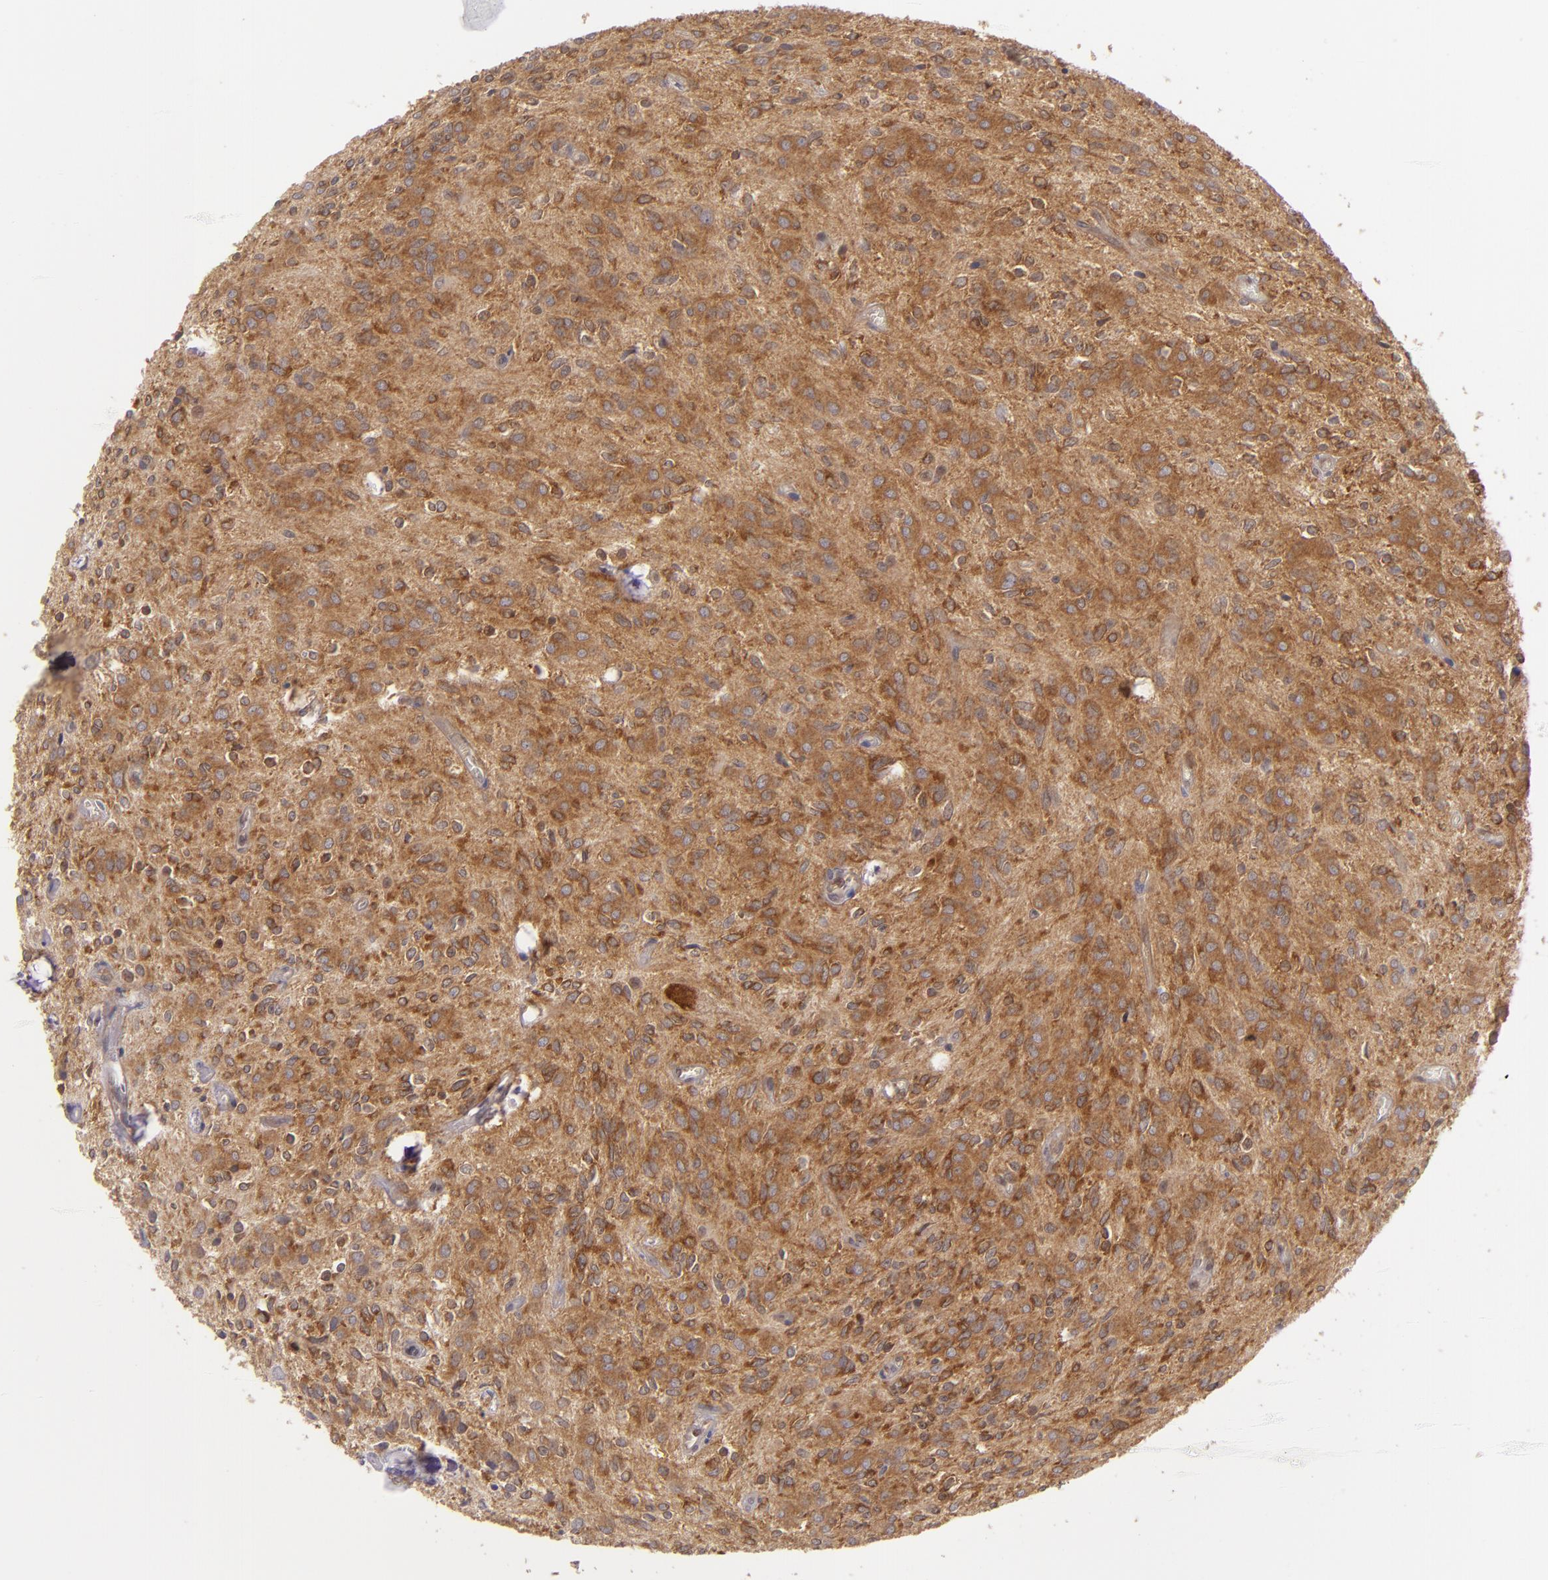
{"staining": {"intensity": "strong", "quantity": ">75%", "location": "cytoplasmic/membranous"}, "tissue": "glioma", "cell_type": "Tumor cells", "image_type": "cancer", "snomed": [{"axis": "morphology", "description": "Glioma, malignant, Low grade"}, {"axis": "topography", "description": "Brain"}], "caption": "Protein expression analysis of human glioma reveals strong cytoplasmic/membranous positivity in about >75% of tumor cells.", "gene": "PTPN13", "patient": {"sex": "female", "age": 15}}